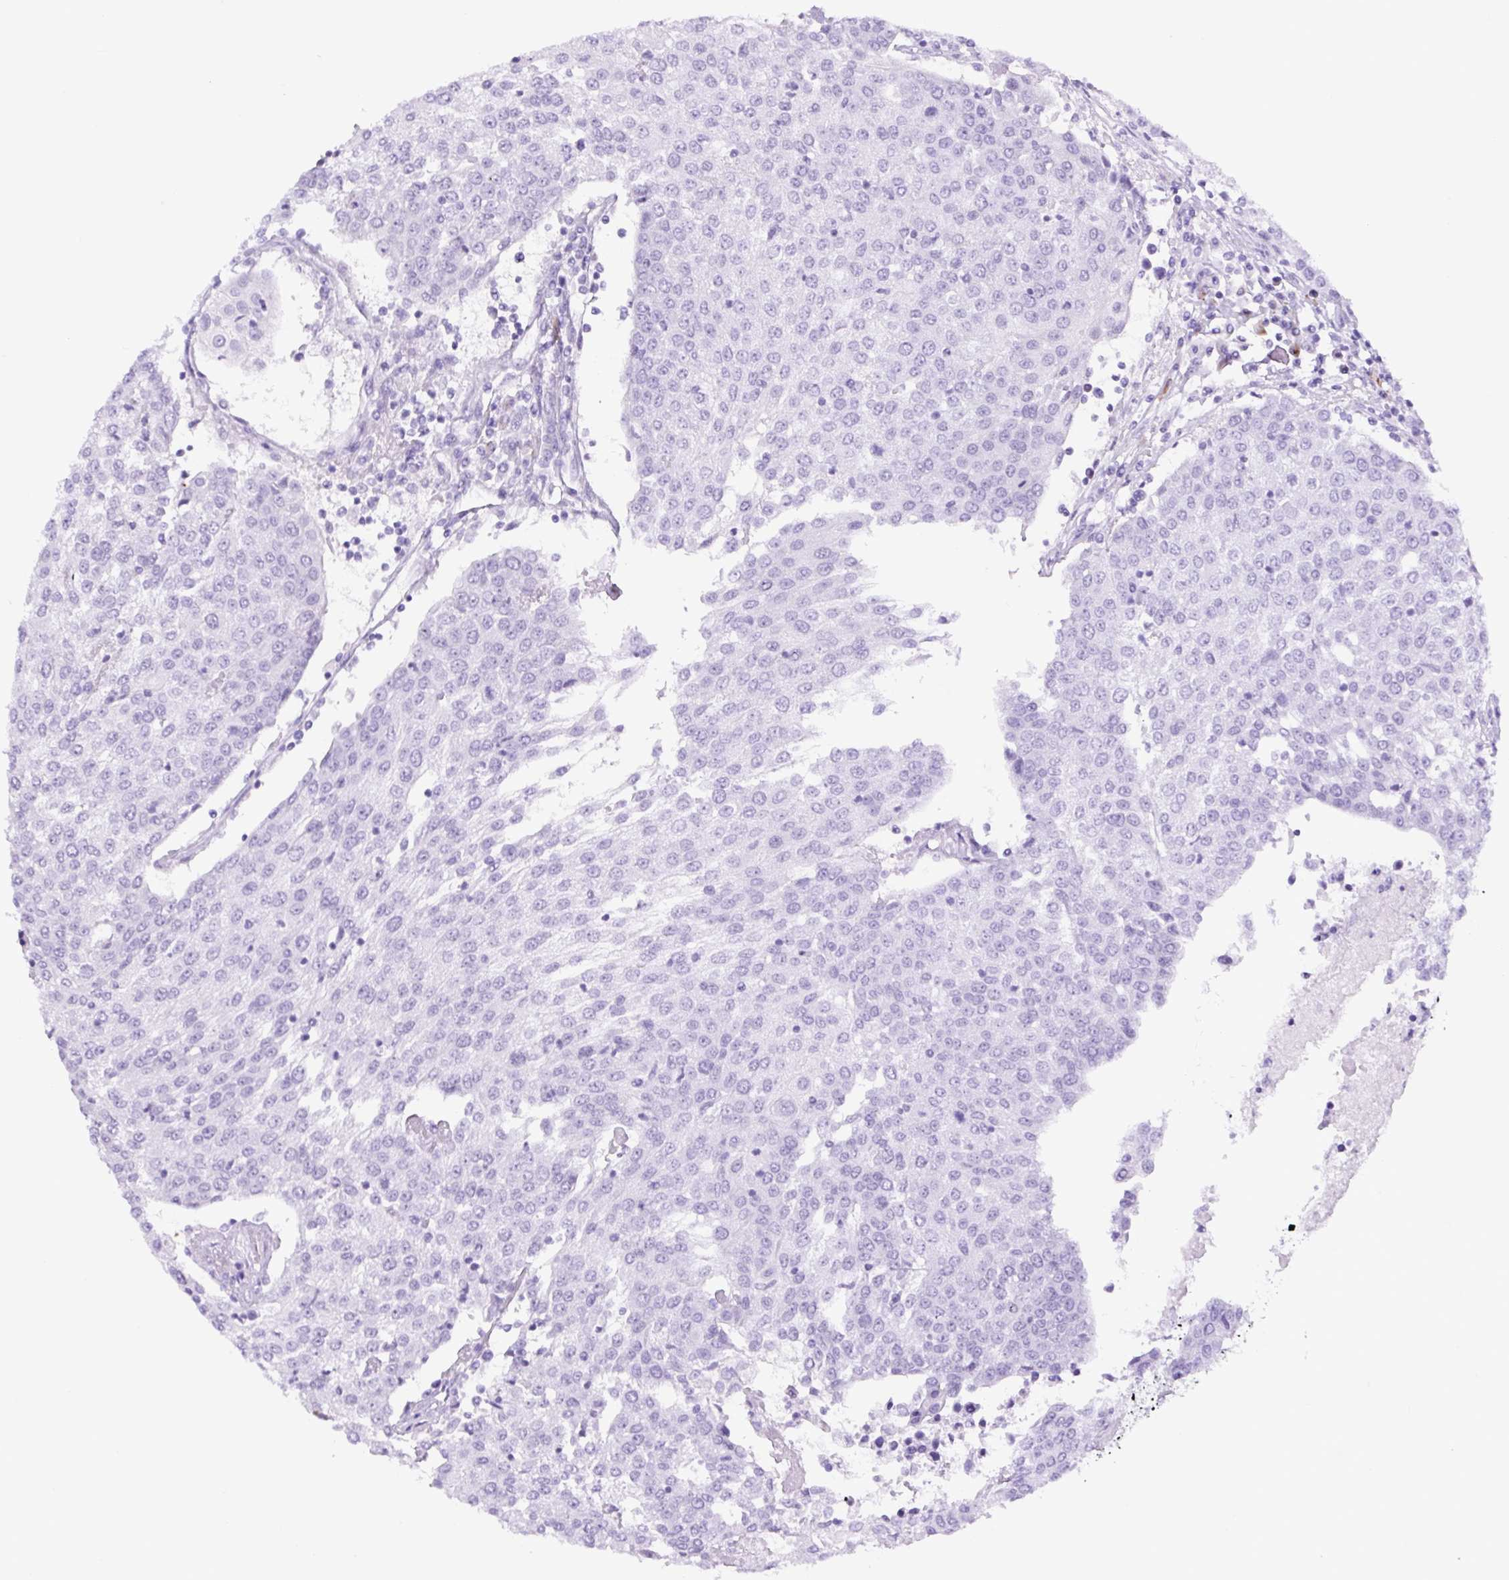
{"staining": {"intensity": "negative", "quantity": "none", "location": "none"}, "tissue": "urothelial cancer", "cell_type": "Tumor cells", "image_type": "cancer", "snomed": [{"axis": "morphology", "description": "Urothelial carcinoma, High grade"}, {"axis": "topography", "description": "Urinary bladder"}], "caption": "IHC image of neoplastic tissue: urothelial cancer stained with DAB reveals no significant protein staining in tumor cells.", "gene": "RNF212B", "patient": {"sex": "female", "age": 85}}